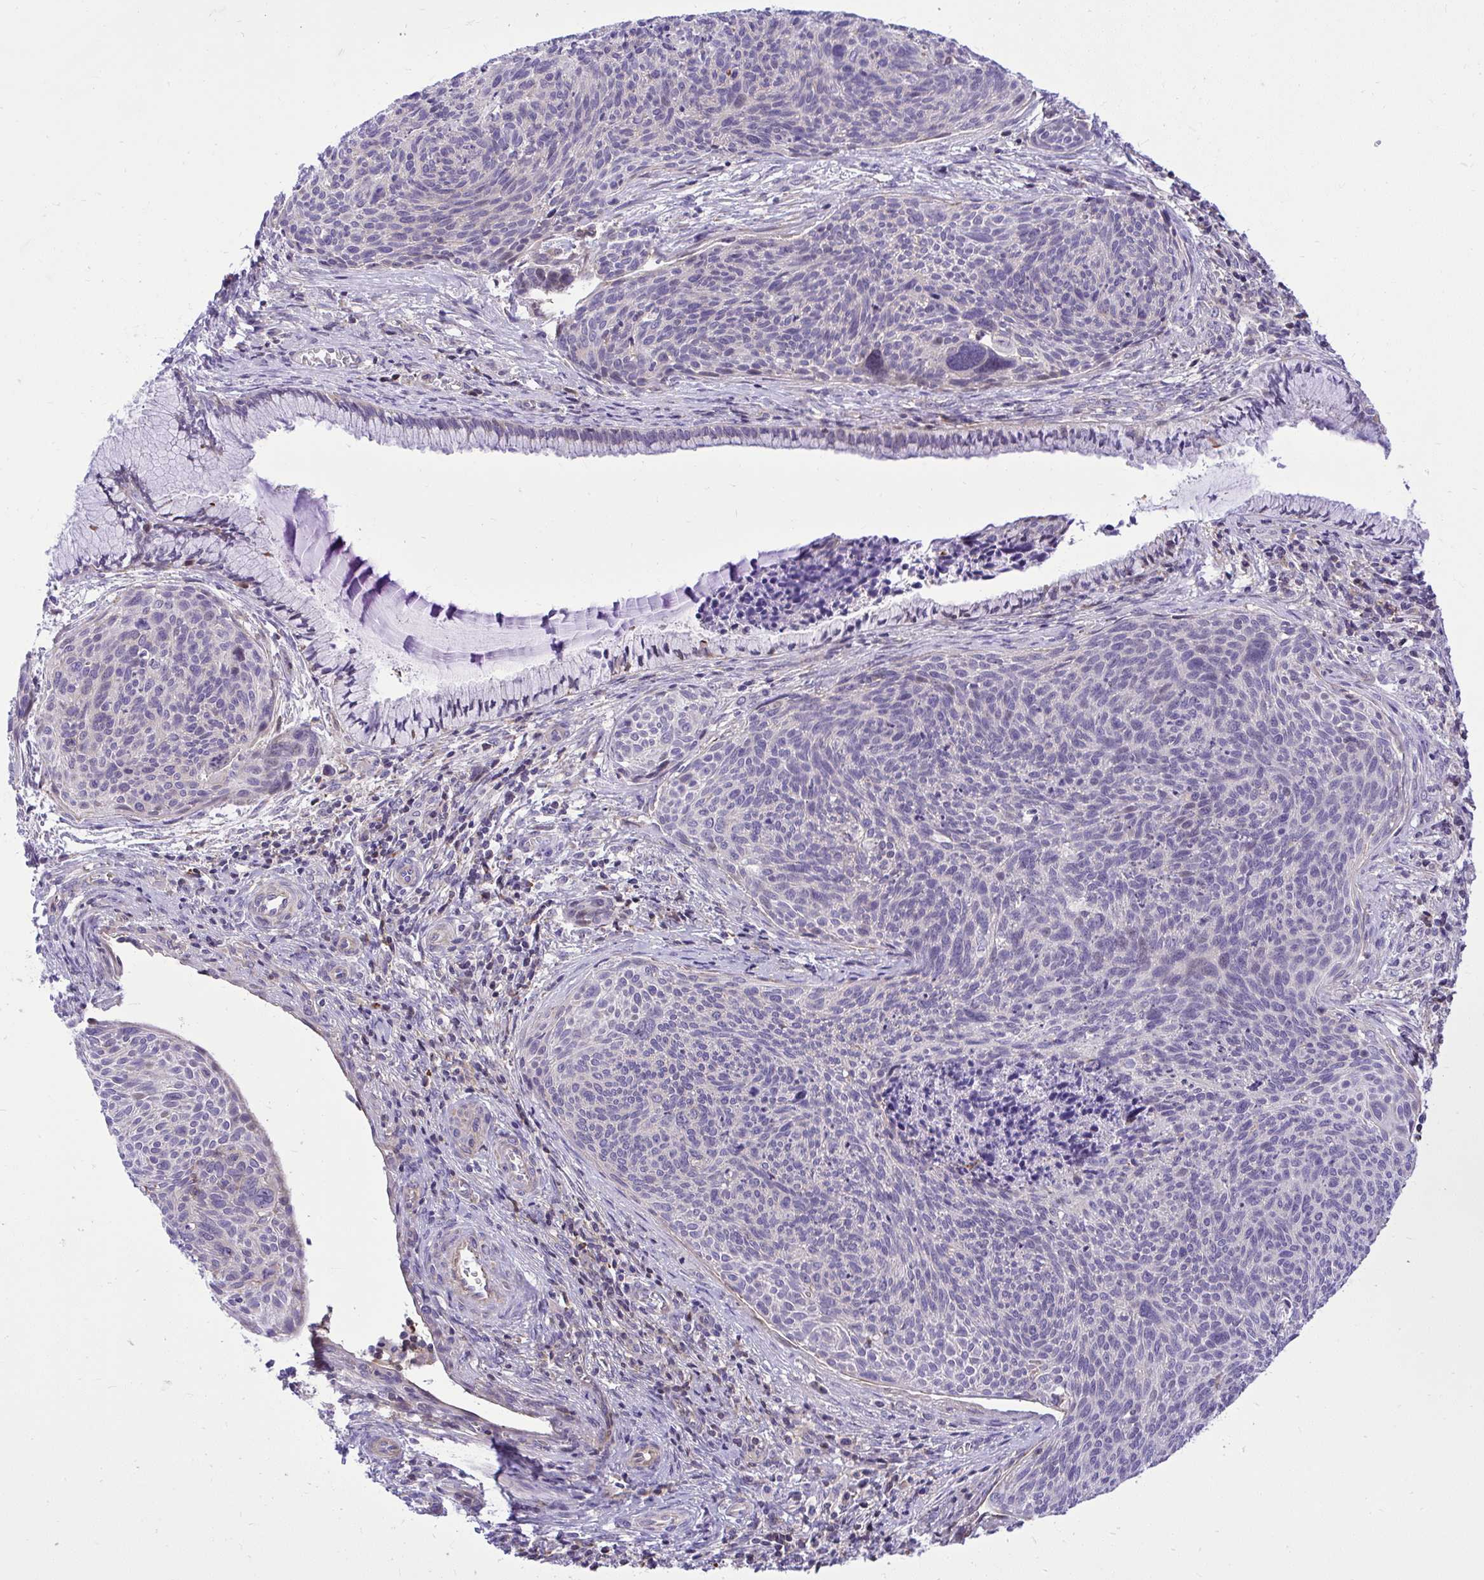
{"staining": {"intensity": "negative", "quantity": "none", "location": "none"}, "tissue": "cervical cancer", "cell_type": "Tumor cells", "image_type": "cancer", "snomed": [{"axis": "morphology", "description": "Squamous cell carcinoma, NOS"}, {"axis": "topography", "description": "Cervix"}], "caption": "DAB immunohistochemical staining of human squamous cell carcinoma (cervical) shows no significant expression in tumor cells.", "gene": "GRK4", "patient": {"sex": "female", "age": 49}}